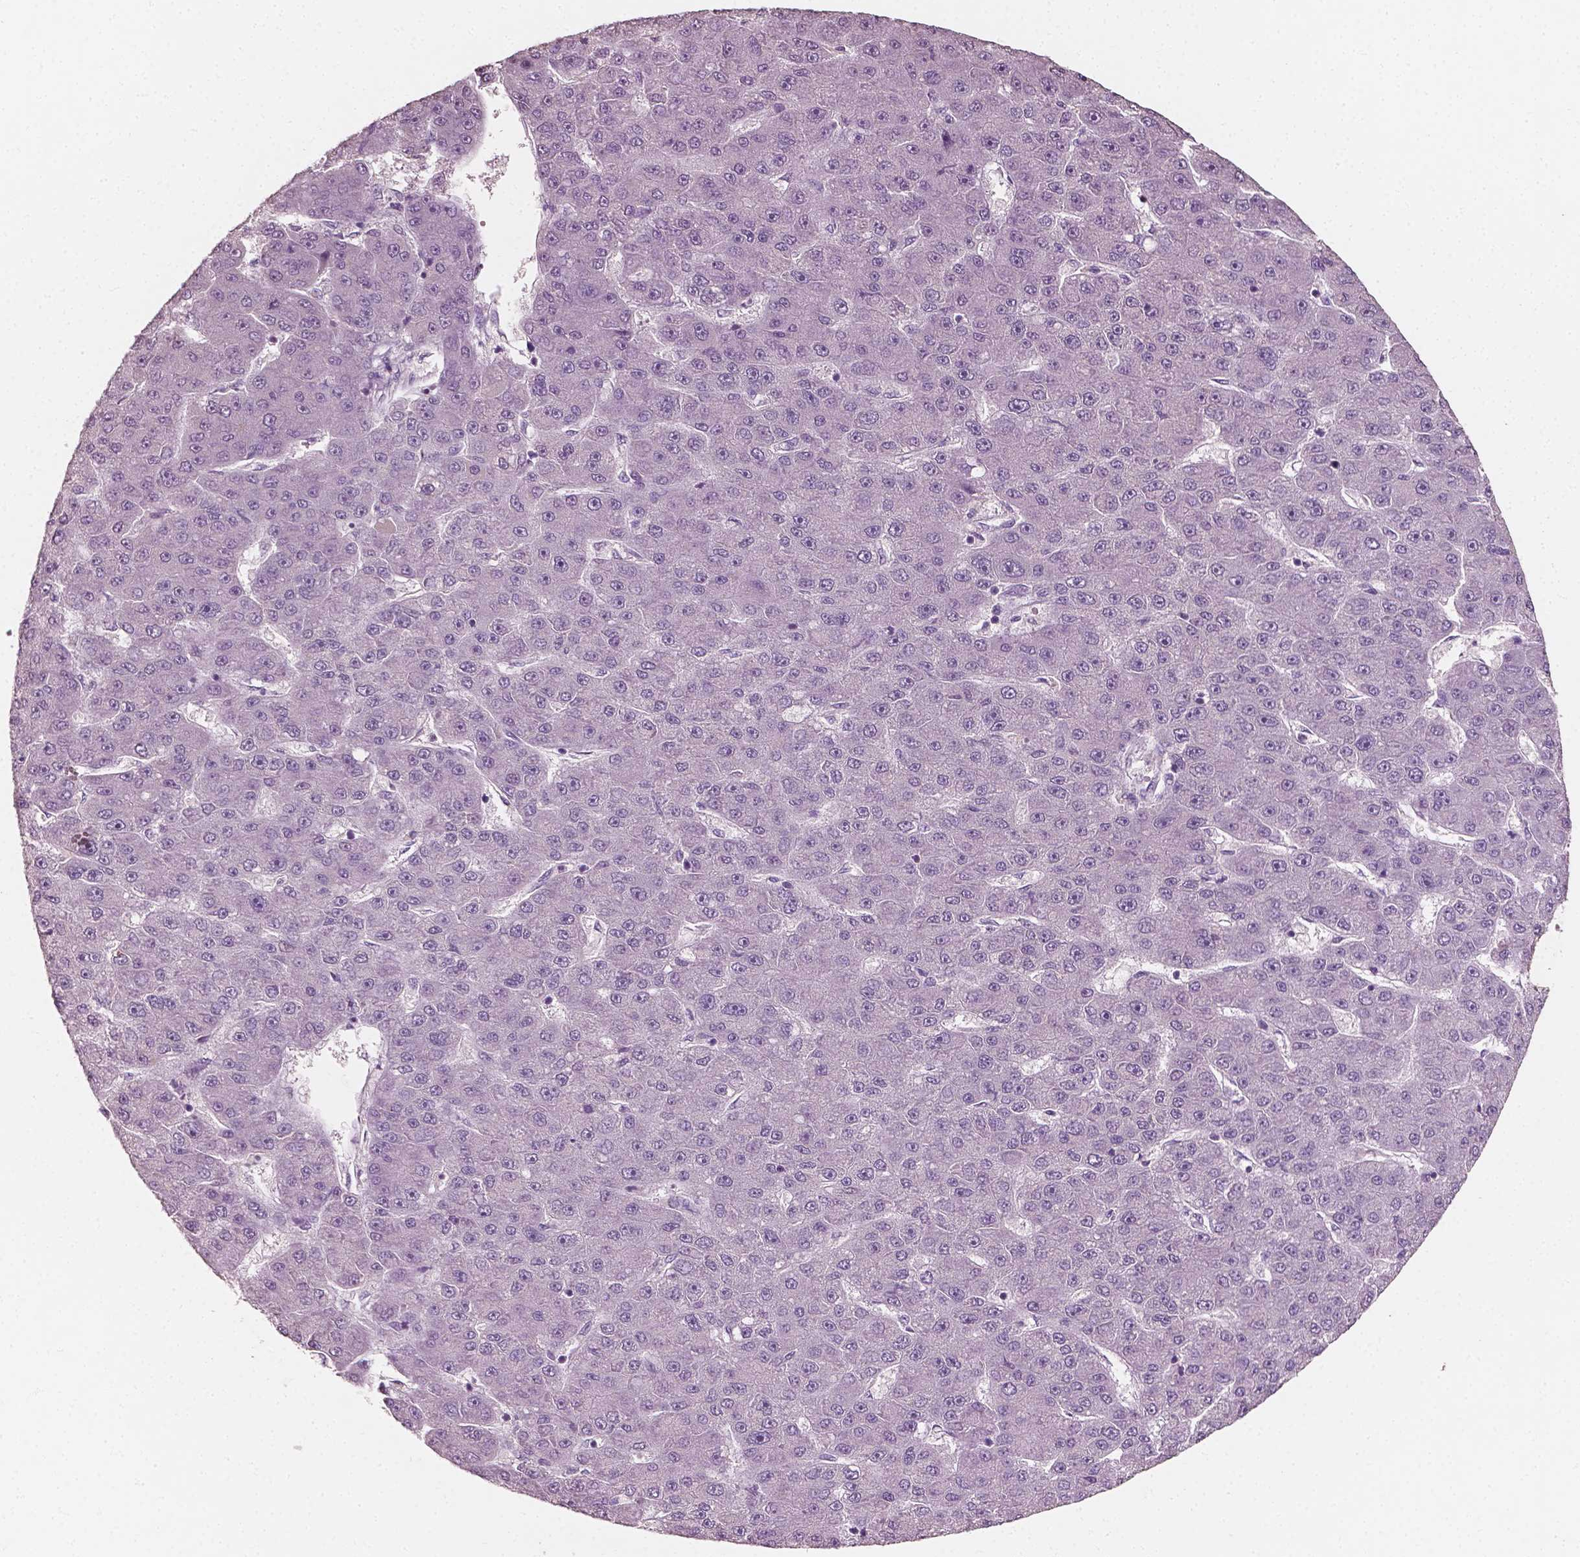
{"staining": {"intensity": "negative", "quantity": "none", "location": "none"}, "tissue": "liver cancer", "cell_type": "Tumor cells", "image_type": "cancer", "snomed": [{"axis": "morphology", "description": "Carcinoma, Hepatocellular, NOS"}, {"axis": "topography", "description": "Liver"}], "caption": "This is a image of IHC staining of hepatocellular carcinoma (liver), which shows no positivity in tumor cells.", "gene": "PLA2R1", "patient": {"sex": "male", "age": 67}}